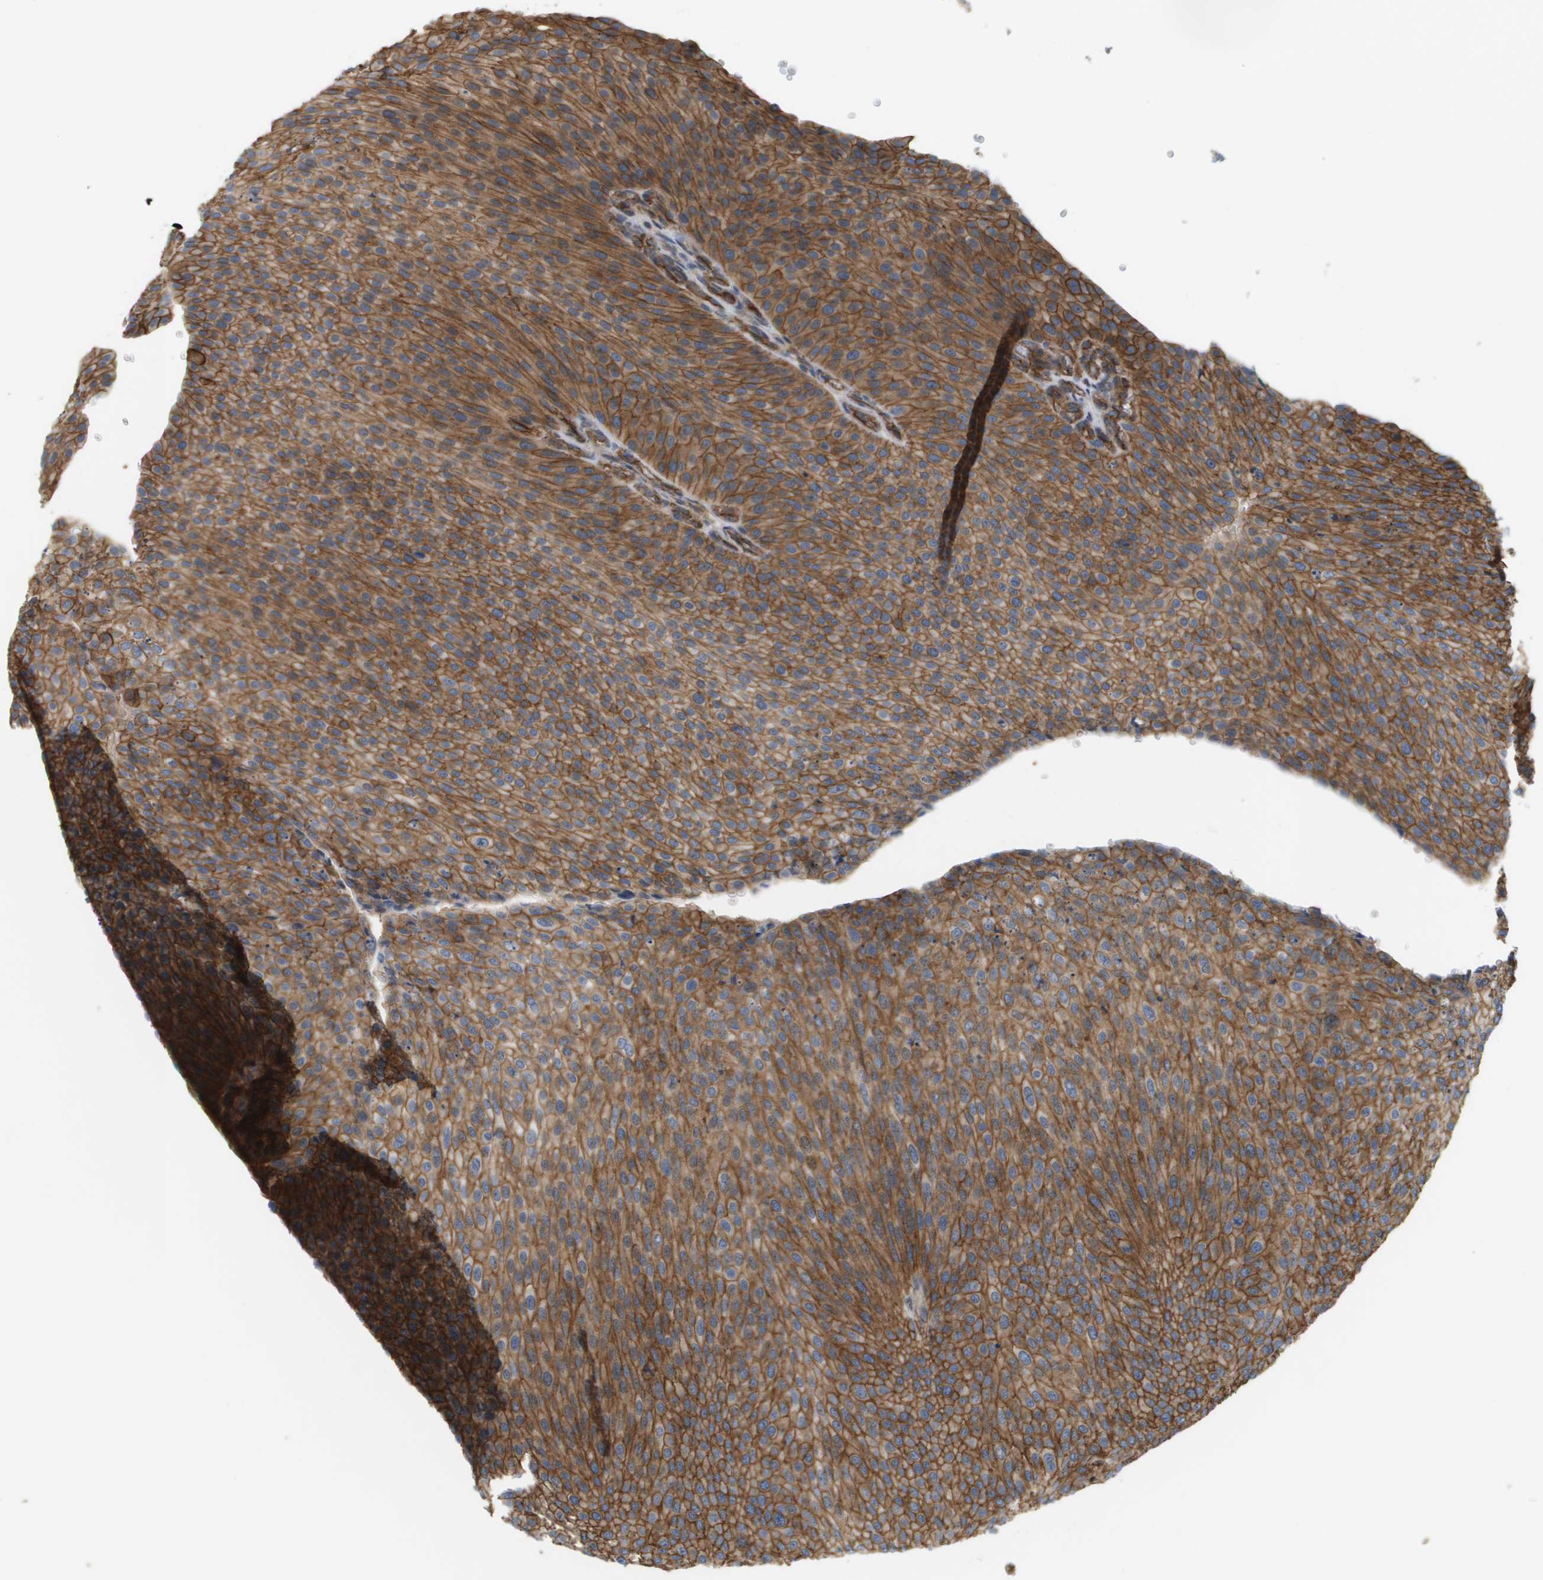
{"staining": {"intensity": "strong", "quantity": ">75%", "location": "cytoplasmic/membranous"}, "tissue": "urothelial cancer", "cell_type": "Tumor cells", "image_type": "cancer", "snomed": [{"axis": "morphology", "description": "Urothelial carcinoma, Low grade"}, {"axis": "topography", "description": "Smooth muscle"}, {"axis": "topography", "description": "Urinary bladder"}], "caption": "Immunohistochemical staining of low-grade urothelial carcinoma reveals strong cytoplasmic/membranous protein staining in about >75% of tumor cells.", "gene": "SGMS2", "patient": {"sex": "male", "age": 60}}